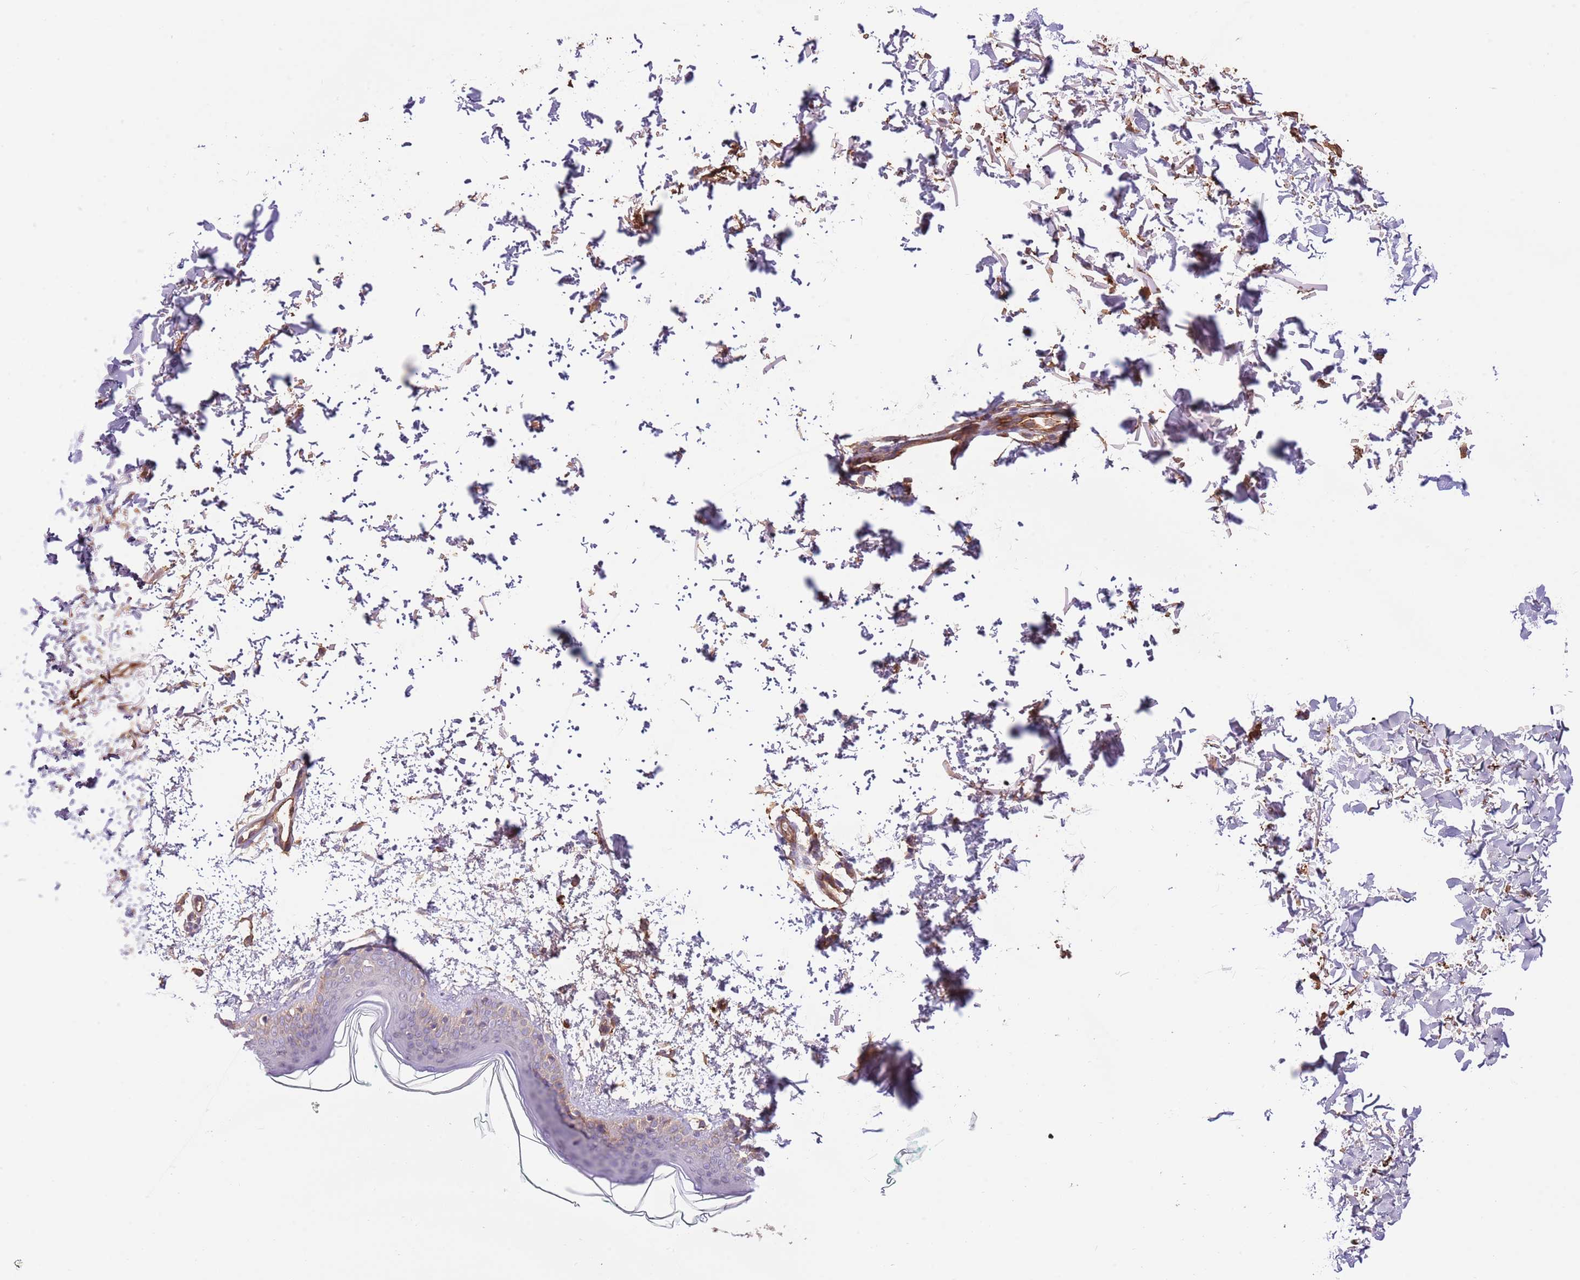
{"staining": {"intensity": "negative", "quantity": "none", "location": "none"}, "tissue": "skin", "cell_type": "Fibroblasts", "image_type": "normal", "snomed": [{"axis": "morphology", "description": "Normal tissue, NOS"}, {"axis": "topography", "description": "Skin"}], "caption": "Histopathology image shows no significant protein expression in fibroblasts of benign skin.", "gene": "IGF1", "patient": {"sex": "male", "age": 66}}